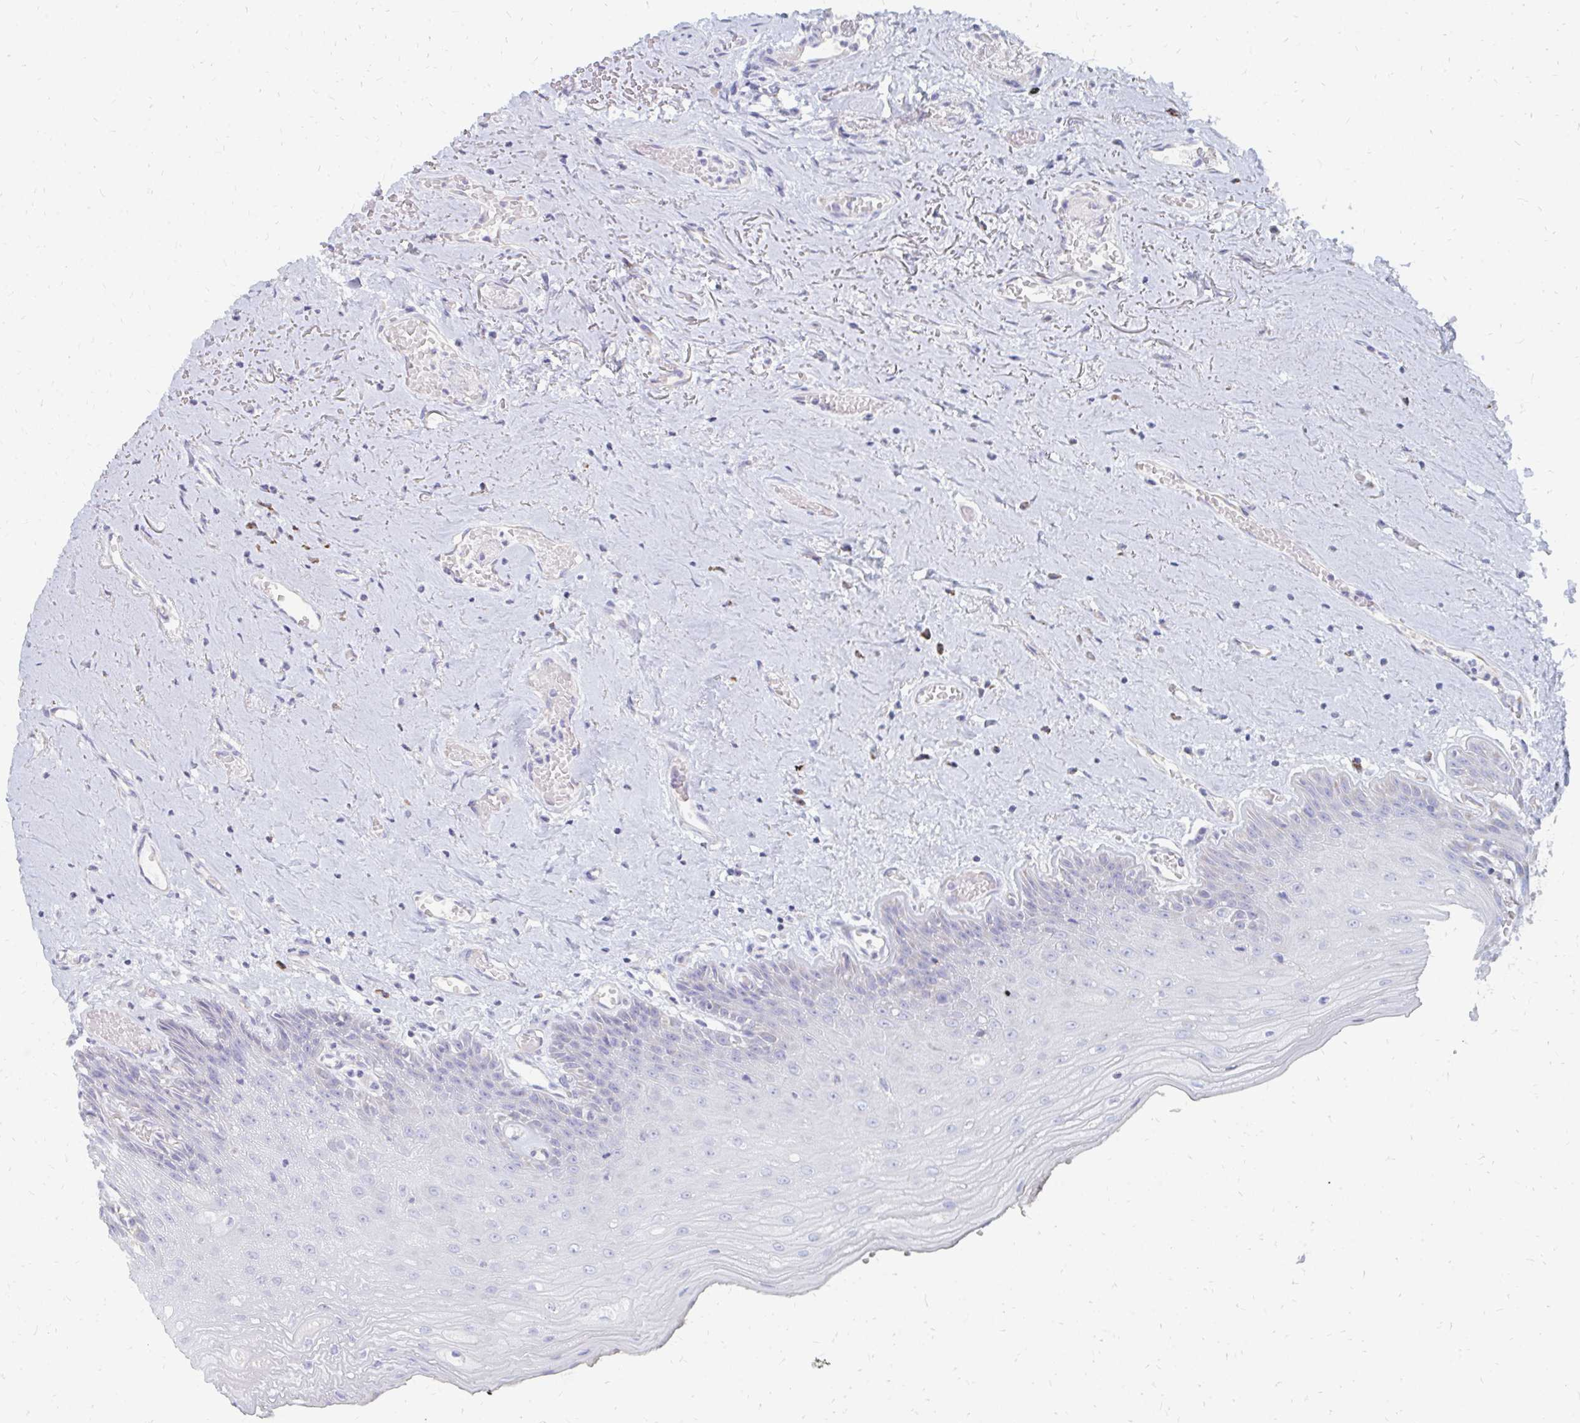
{"staining": {"intensity": "negative", "quantity": "none", "location": "none"}, "tissue": "oral mucosa", "cell_type": "Squamous epithelial cells", "image_type": "normal", "snomed": [{"axis": "morphology", "description": "Normal tissue, NOS"}, {"axis": "morphology", "description": "Squamous cell carcinoma, NOS"}, {"axis": "topography", "description": "Oral tissue"}, {"axis": "topography", "description": "Peripheral nerve tissue"}, {"axis": "topography", "description": "Head-Neck"}], "caption": "The IHC photomicrograph has no significant expression in squamous epithelial cells of oral mucosa. (Brightfield microscopy of DAB (3,3'-diaminobenzidine) immunohistochemistry (IHC) at high magnification).", "gene": "OR10V1", "patient": {"sex": "female", "age": 59}}